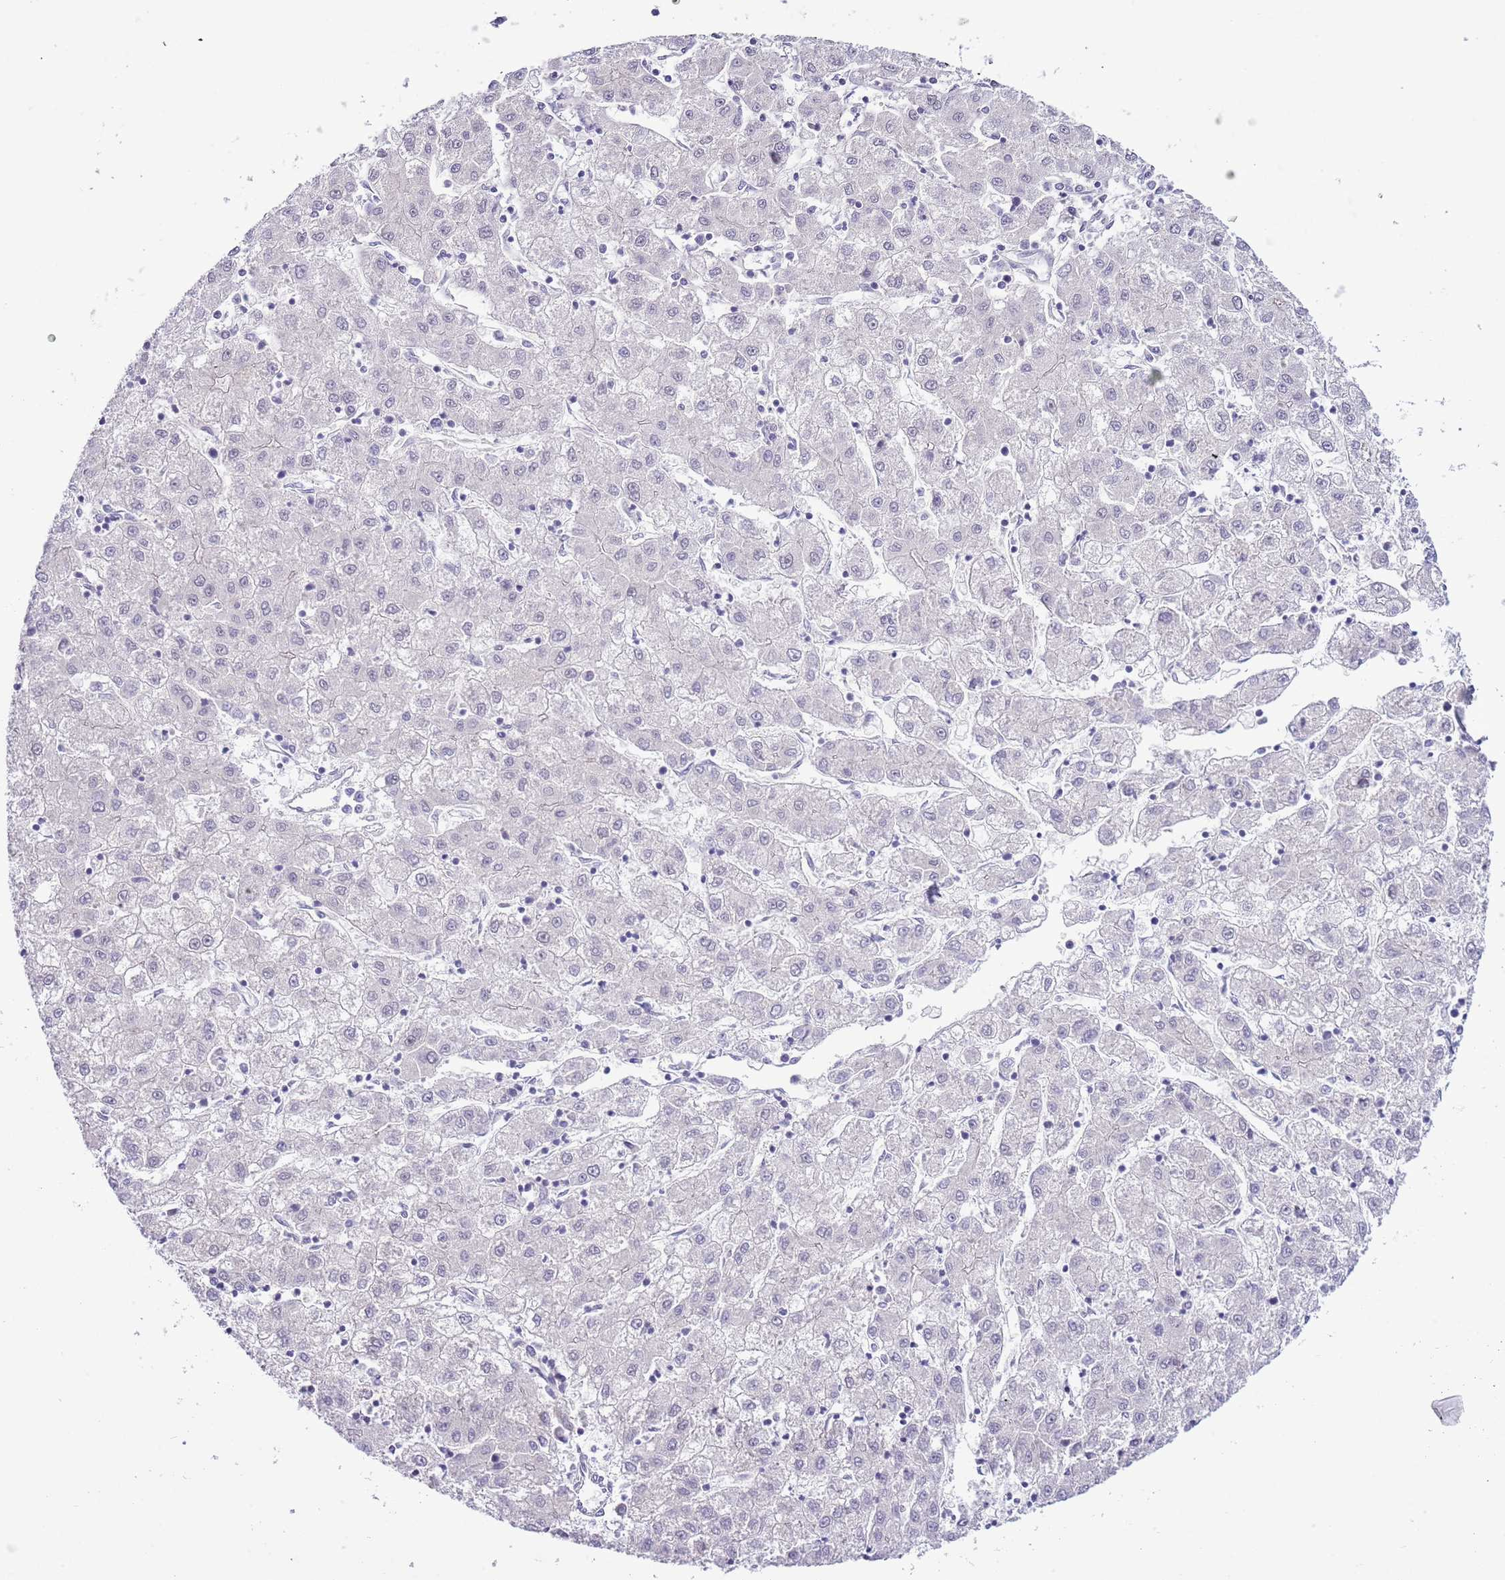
{"staining": {"intensity": "negative", "quantity": "none", "location": "none"}, "tissue": "liver cancer", "cell_type": "Tumor cells", "image_type": "cancer", "snomed": [{"axis": "morphology", "description": "Carcinoma, Hepatocellular, NOS"}, {"axis": "topography", "description": "Liver"}], "caption": "A high-resolution histopathology image shows IHC staining of hepatocellular carcinoma (liver), which shows no significant expression in tumor cells. The staining is performed using DAB brown chromogen with nuclei counter-stained in using hematoxylin.", "gene": "FBRSL1", "patient": {"sex": "male", "age": 72}}